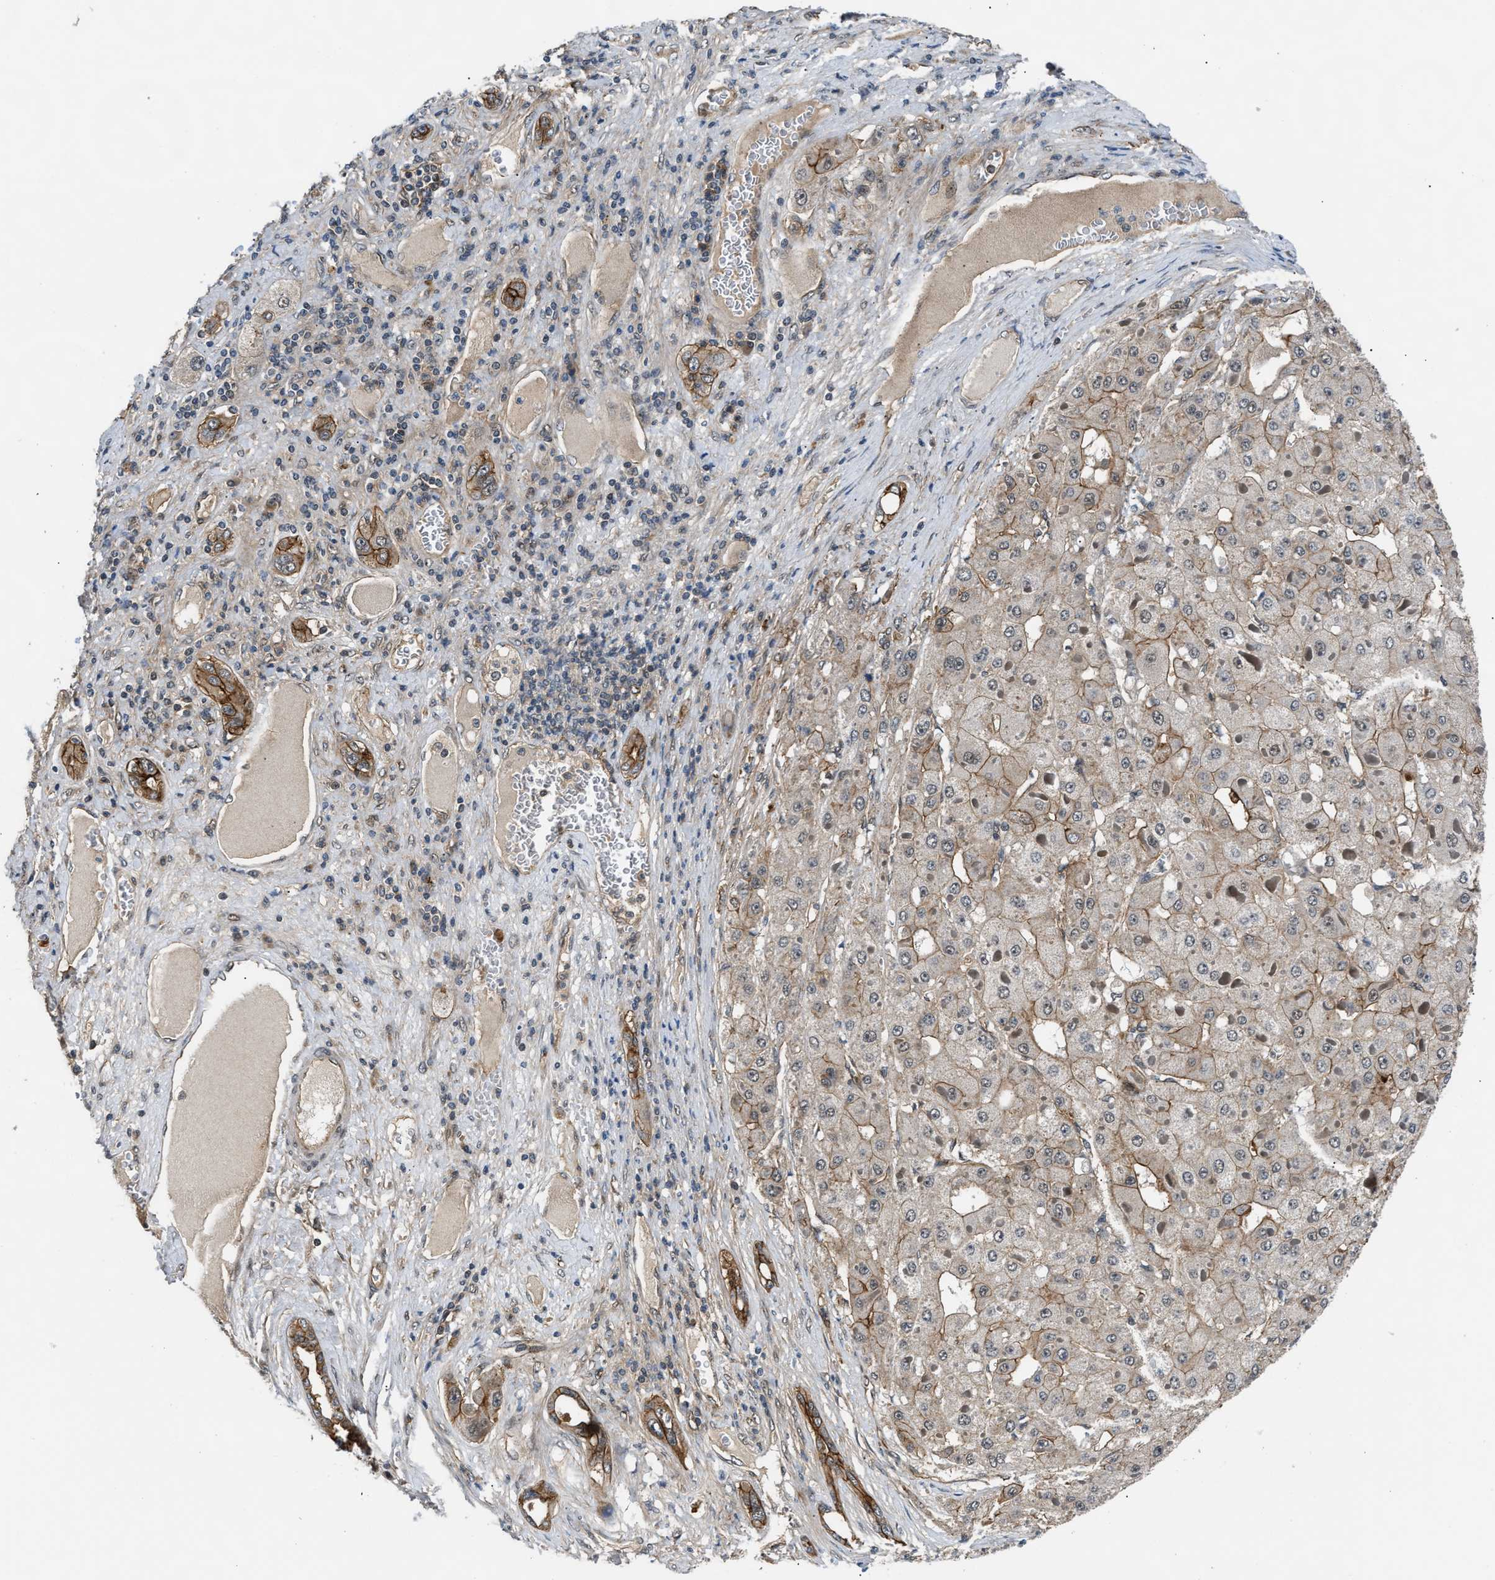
{"staining": {"intensity": "moderate", "quantity": "25%-75%", "location": "cytoplasmic/membranous"}, "tissue": "liver cancer", "cell_type": "Tumor cells", "image_type": "cancer", "snomed": [{"axis": "morphology", "description": "Carcinoma, Hepatocellular, NOS"}, {"axis": "topography", "description": "Liver"}], "caption": "Immunohistochemical staining of liver cancer reveals medium levels of moderate cytoplasmic/membranous protein staining in about 25%-75% of tumor cells.", "gene": "COPS2", "patient": {"sex": "female", "age": 73}}